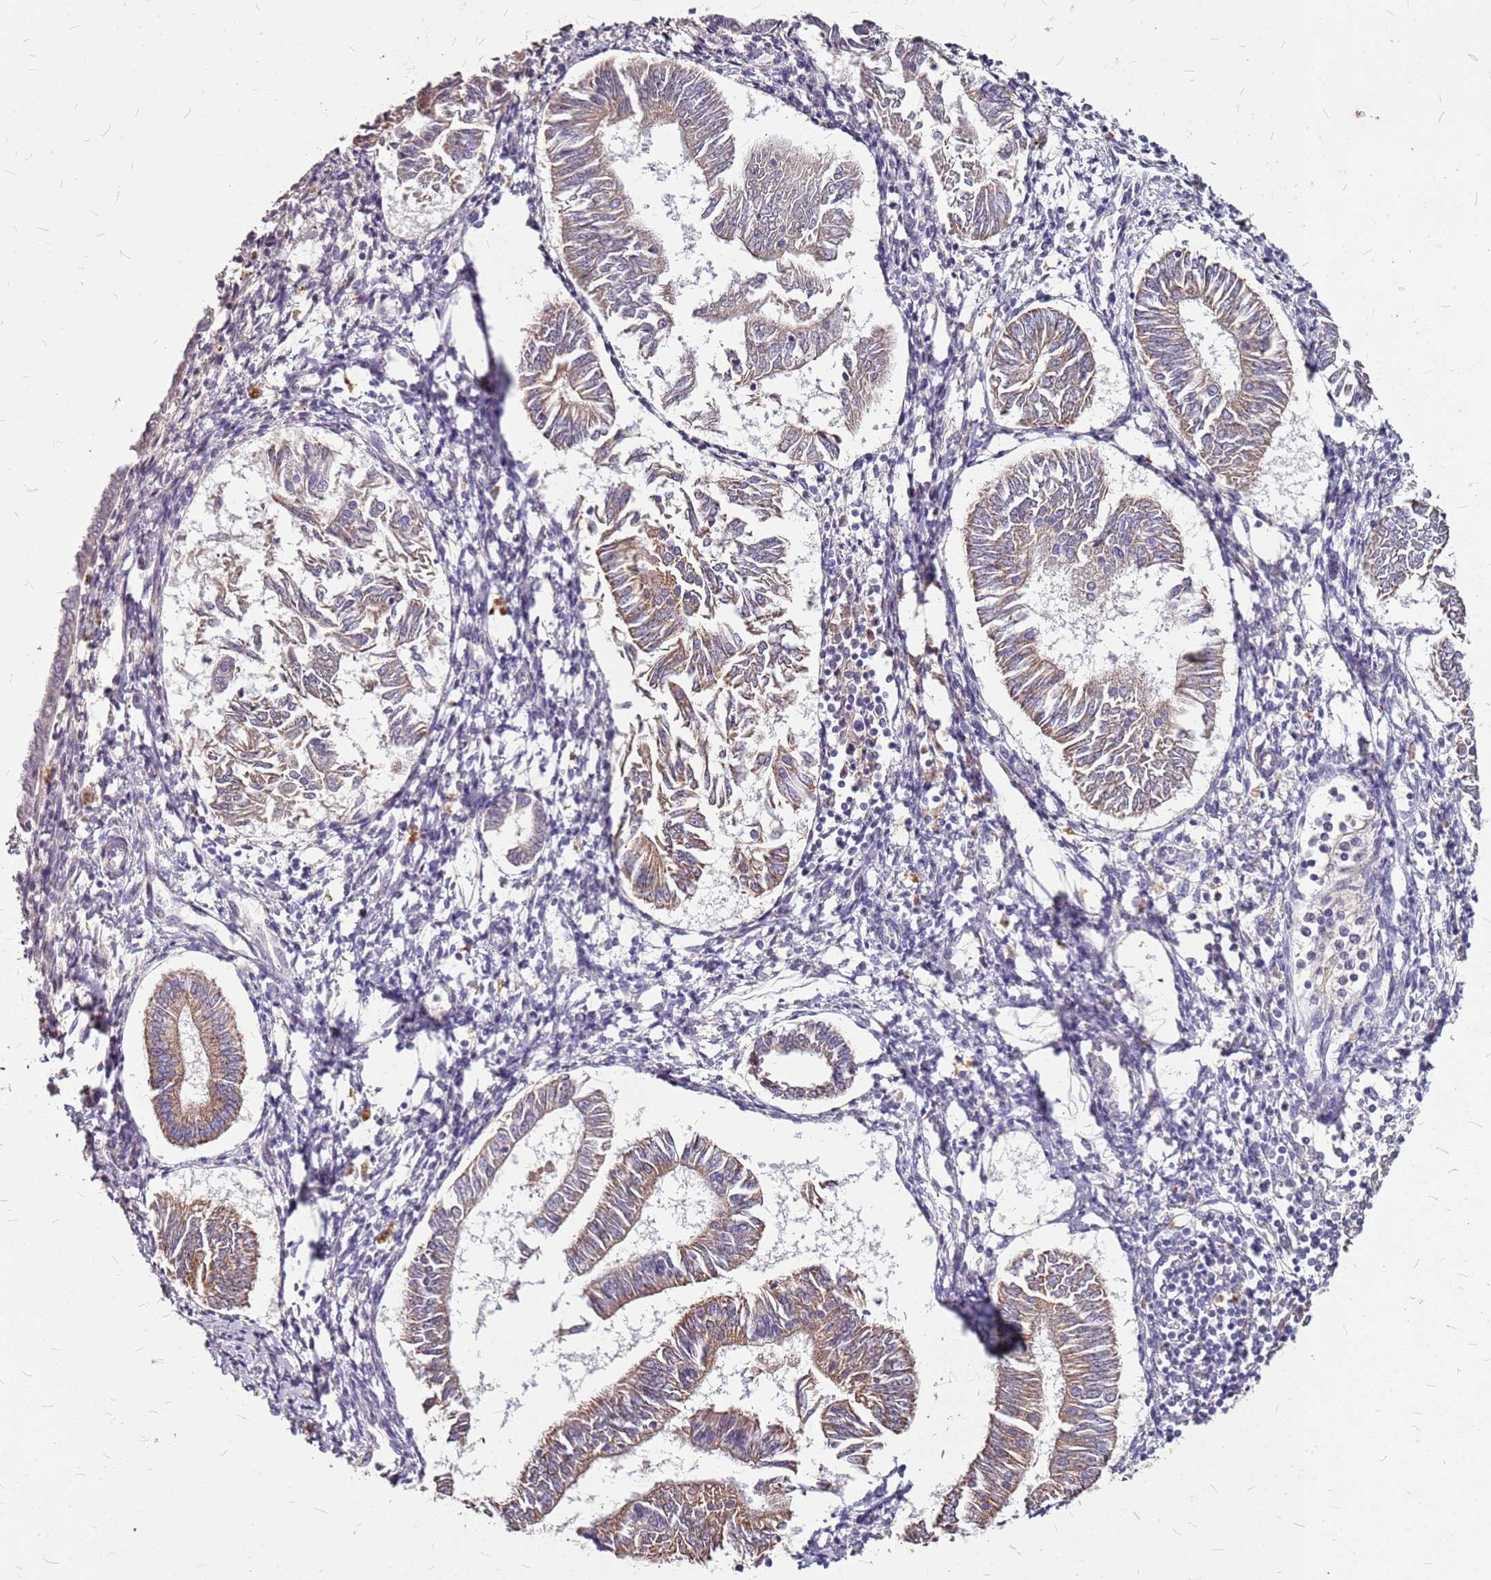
{"staining": {"intensity": "moderate", "quantity": "25%-75%", "location": "cytoplasmic/membranous"}, "tissue": "endometrial cancer", "cell_type": "Tumor cells", "image_type": "cancer", "snomed": [{"axis": "morphology", "description": "Adenocarcinoma, NOS"}, {"axis": "topography", "description": "Endometrium"}], "caption": "A medium amount of moderate cytoplasmic/membranous positivity is seen in approximately 25%-75% of tumor cells in adenocarcinoma (endometrial) tissue. (Stains: DAB (3,3'-diaminobenzidine) in brown, nuclei in blue, Microscopy: brightfield microscopy at high magnification).", "gene": "DCDC2C", "patient": {"sex": "female", "age": 58}}